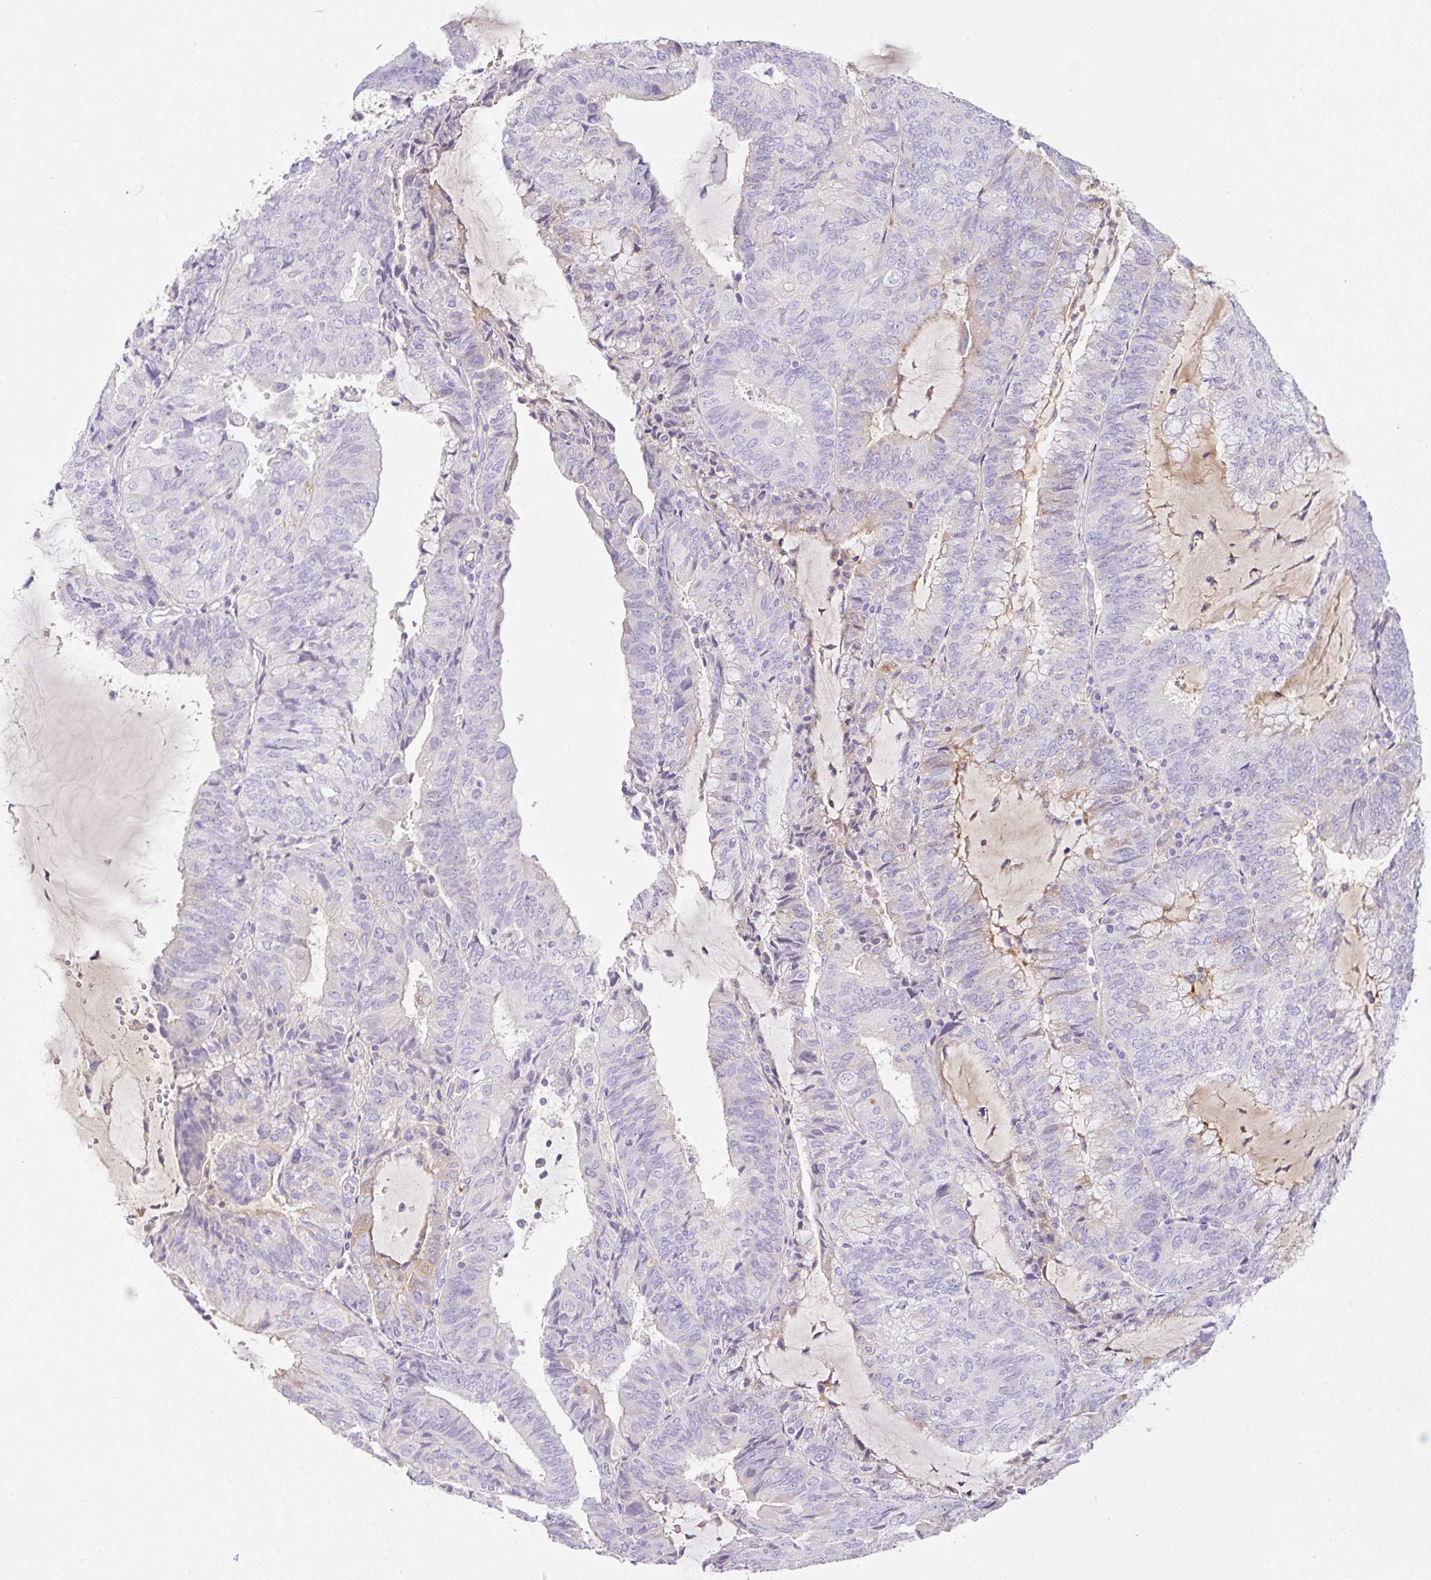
{"staining": {"intensity": "negative", "quantity": "none", "location": "none"}, "tissue": "endometrial cancer", "cell_type": "Tumor cells", "image_type": "cancer", "snomed": [{"axis": "morphology", "description": "Adenocarcinoma, NOS"}, {"axis": "topography", "description": "Endometrium"}], "caption": "IHC micrograph of adenocarcinoma (endometrial) stained for a protein (brown), which reveals no positivity in tumor cells.", "gene": "TDRD15", "patient": {"sex": "female", "age": 81}}